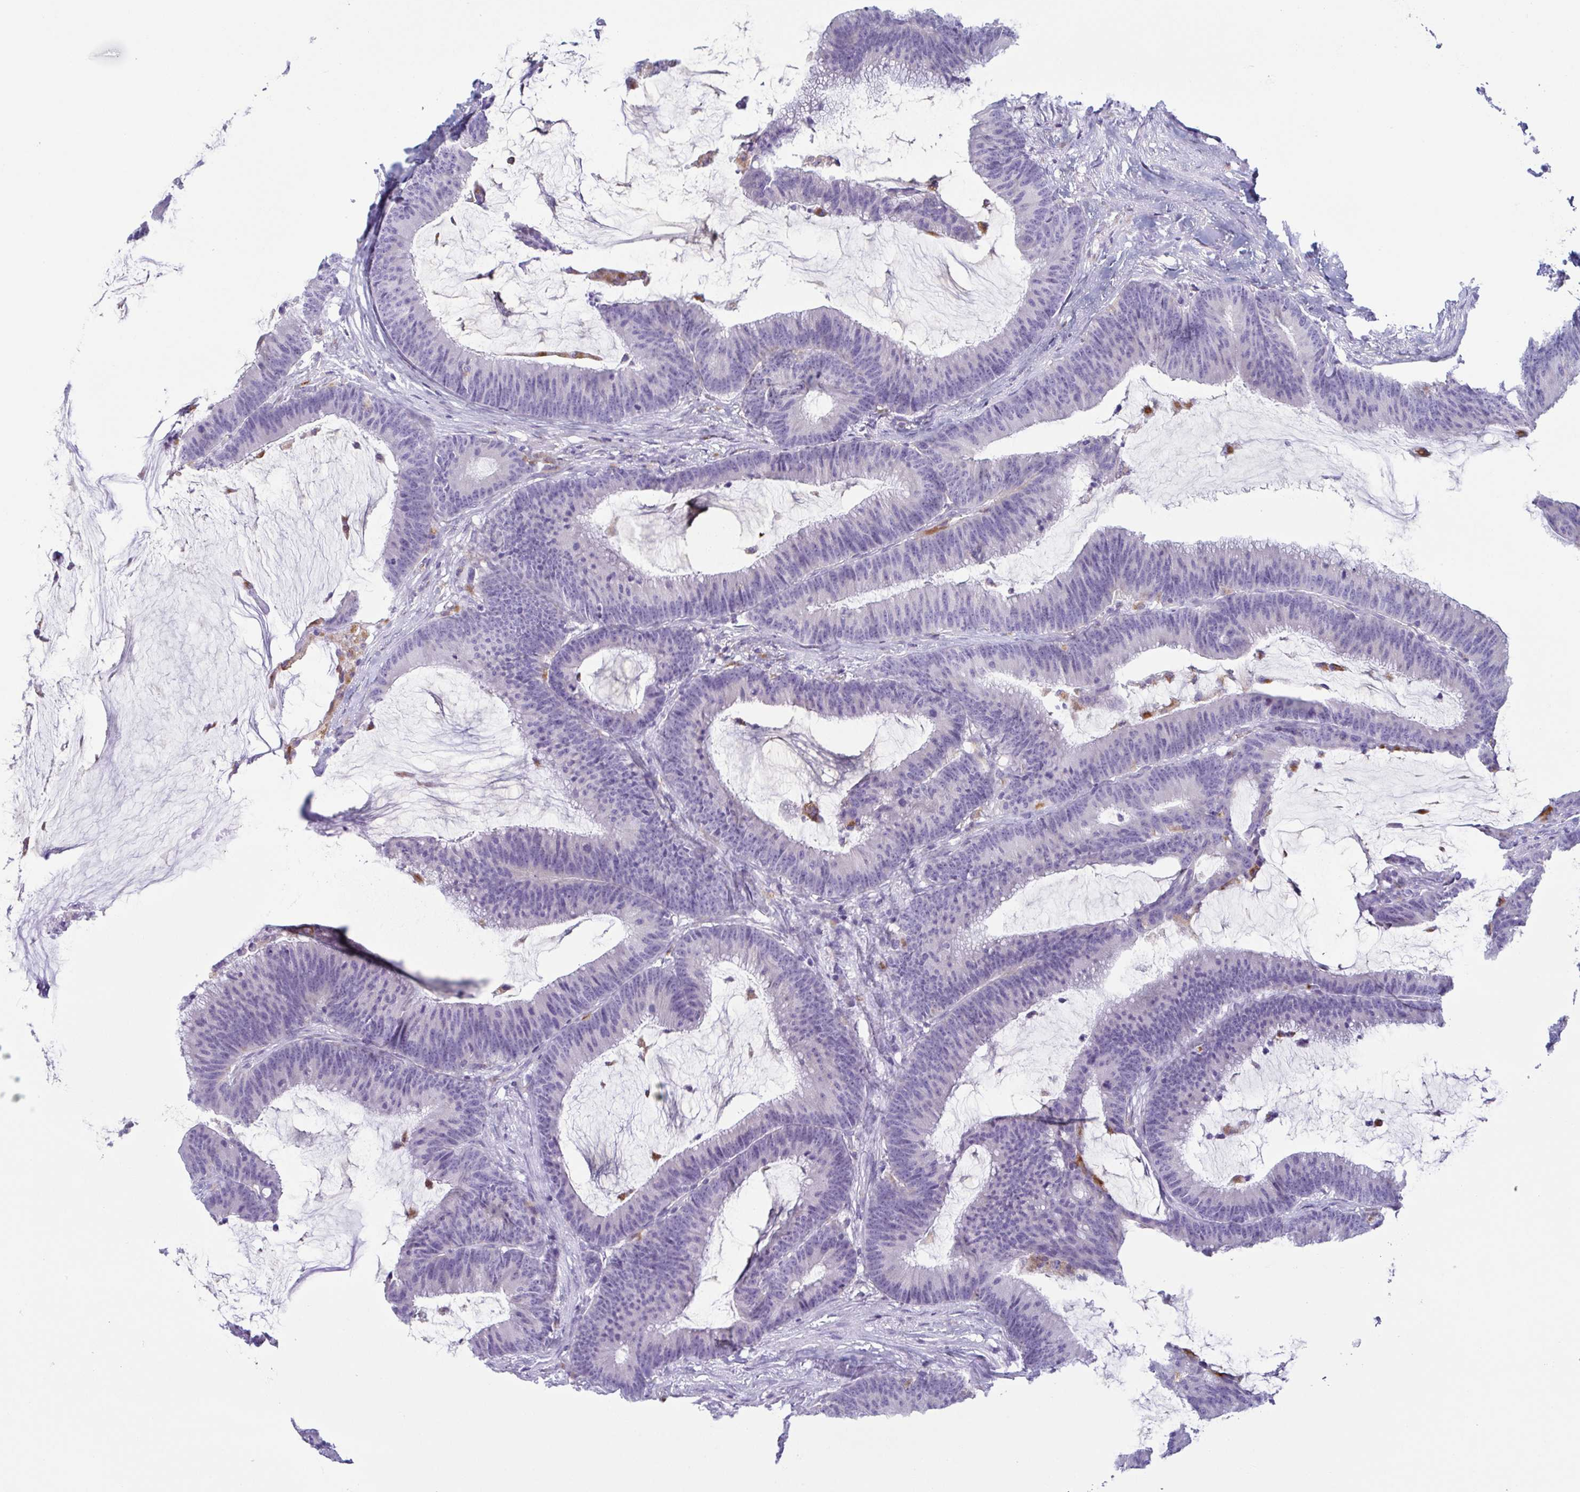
{"staining": {"intensity": "negative", "quantity": "none", "location": "none"}, "tissue": "colorectal cancer", "cell_type": "Tumor cells", "image_type": "cancer", "snomed": [{"axis": "morphology", "description": "Adenocarcinoma, NOS"}, {"axis": "topography", "description": "Colon"}], "caption": "This is an immunohistochemistry micrograph of human adenocarcinoma (colorectal). There is no positivity in tumor cells.", "gene": "ATP6V1G2", "patient": {"sex": "female", "age": 78}}